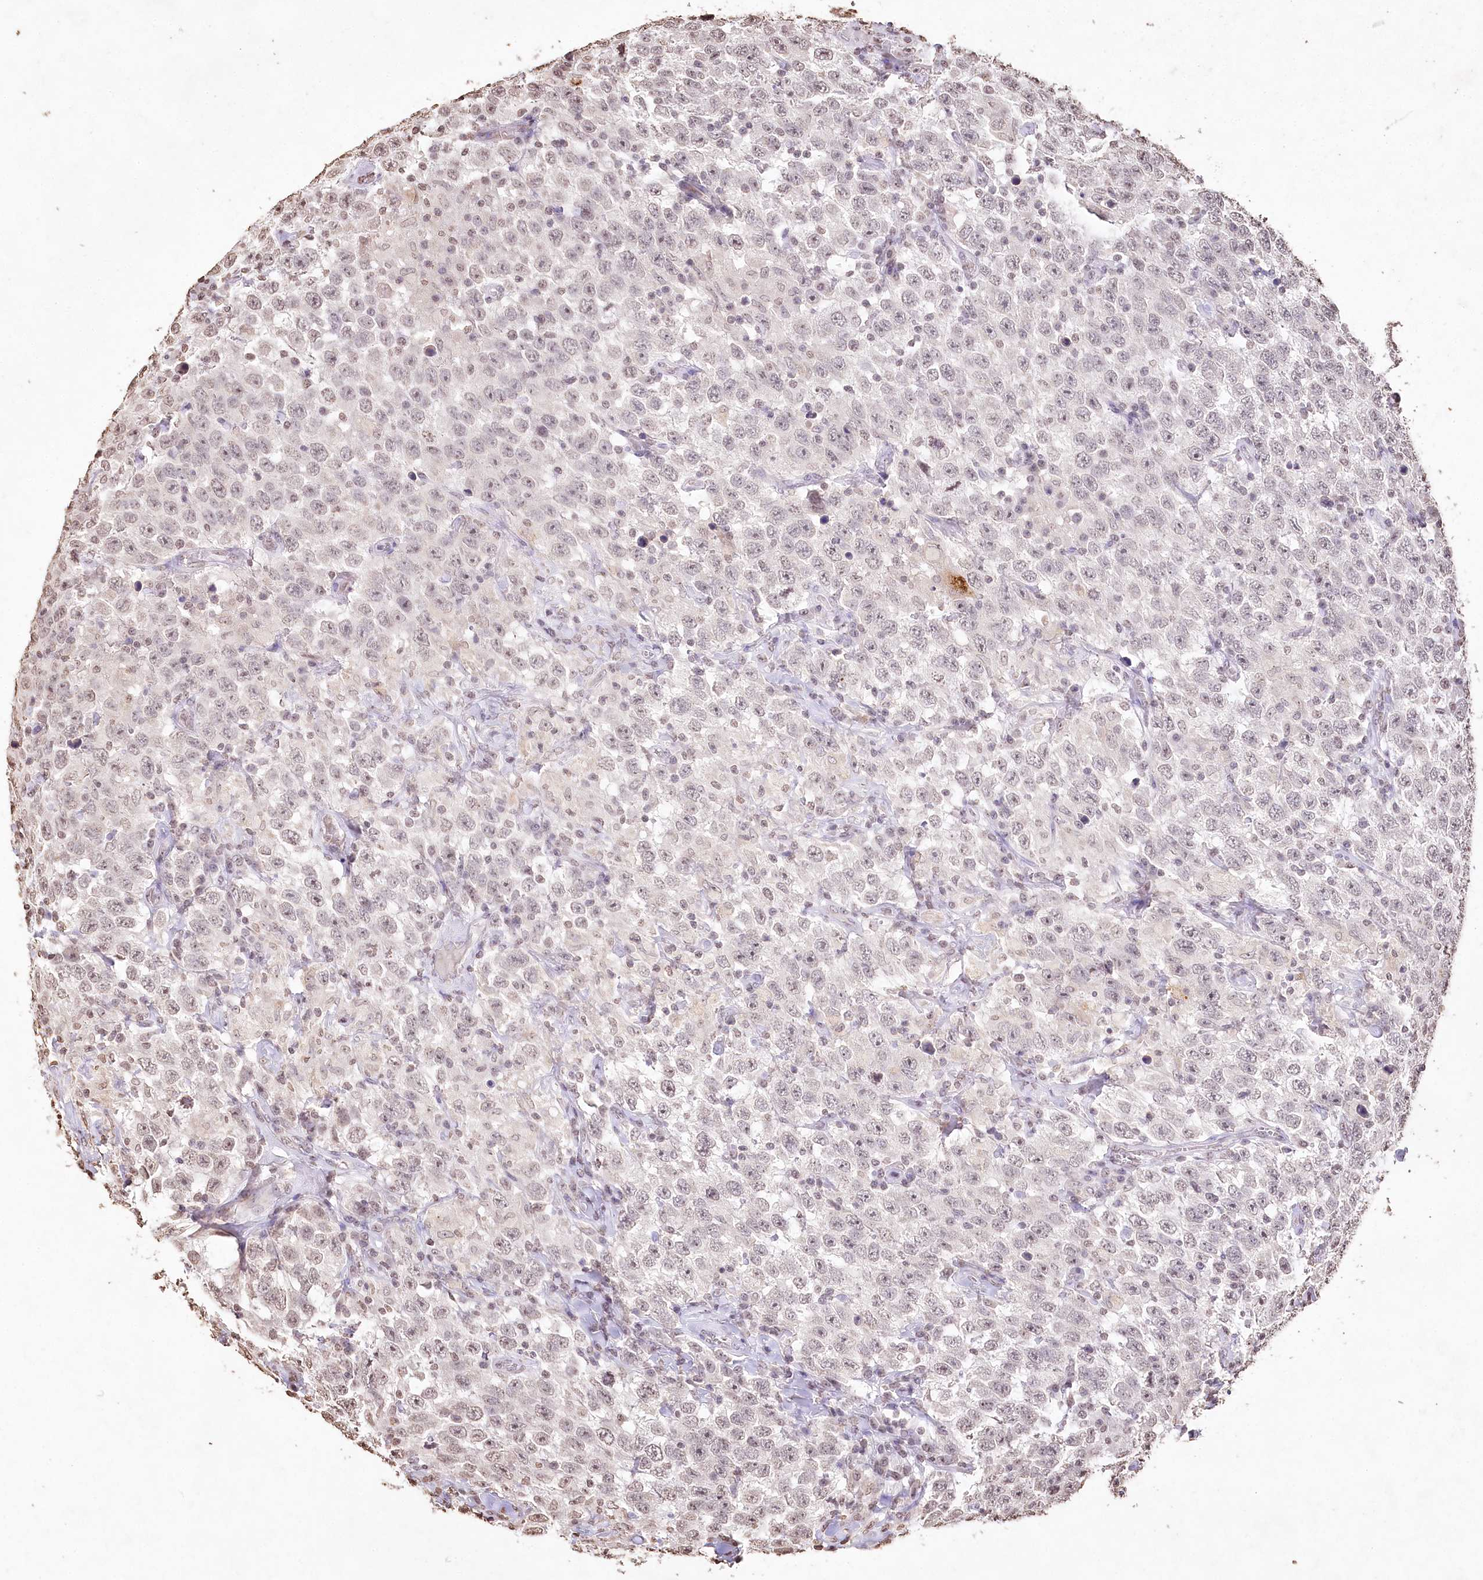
{"staining": {"intensity": "weak", "quantity": "<25%", "location": "nuclear"}, "tissue": "testis cancer", "cell_type": "Tumor cells", "image_type": "cancer", "snomed": [{"axis": "morphology", "description": "Seminoma, NOS"}, {"axis": "topography", "description": "Testis"}], "caption": "Immunohistochemistry (IHC) of seminoma (testis) shows no staining in tumor cells. Nuclei are stained in blue.", "gene": "DMXL1", "patient": {"sex": "male", "age": 41}}